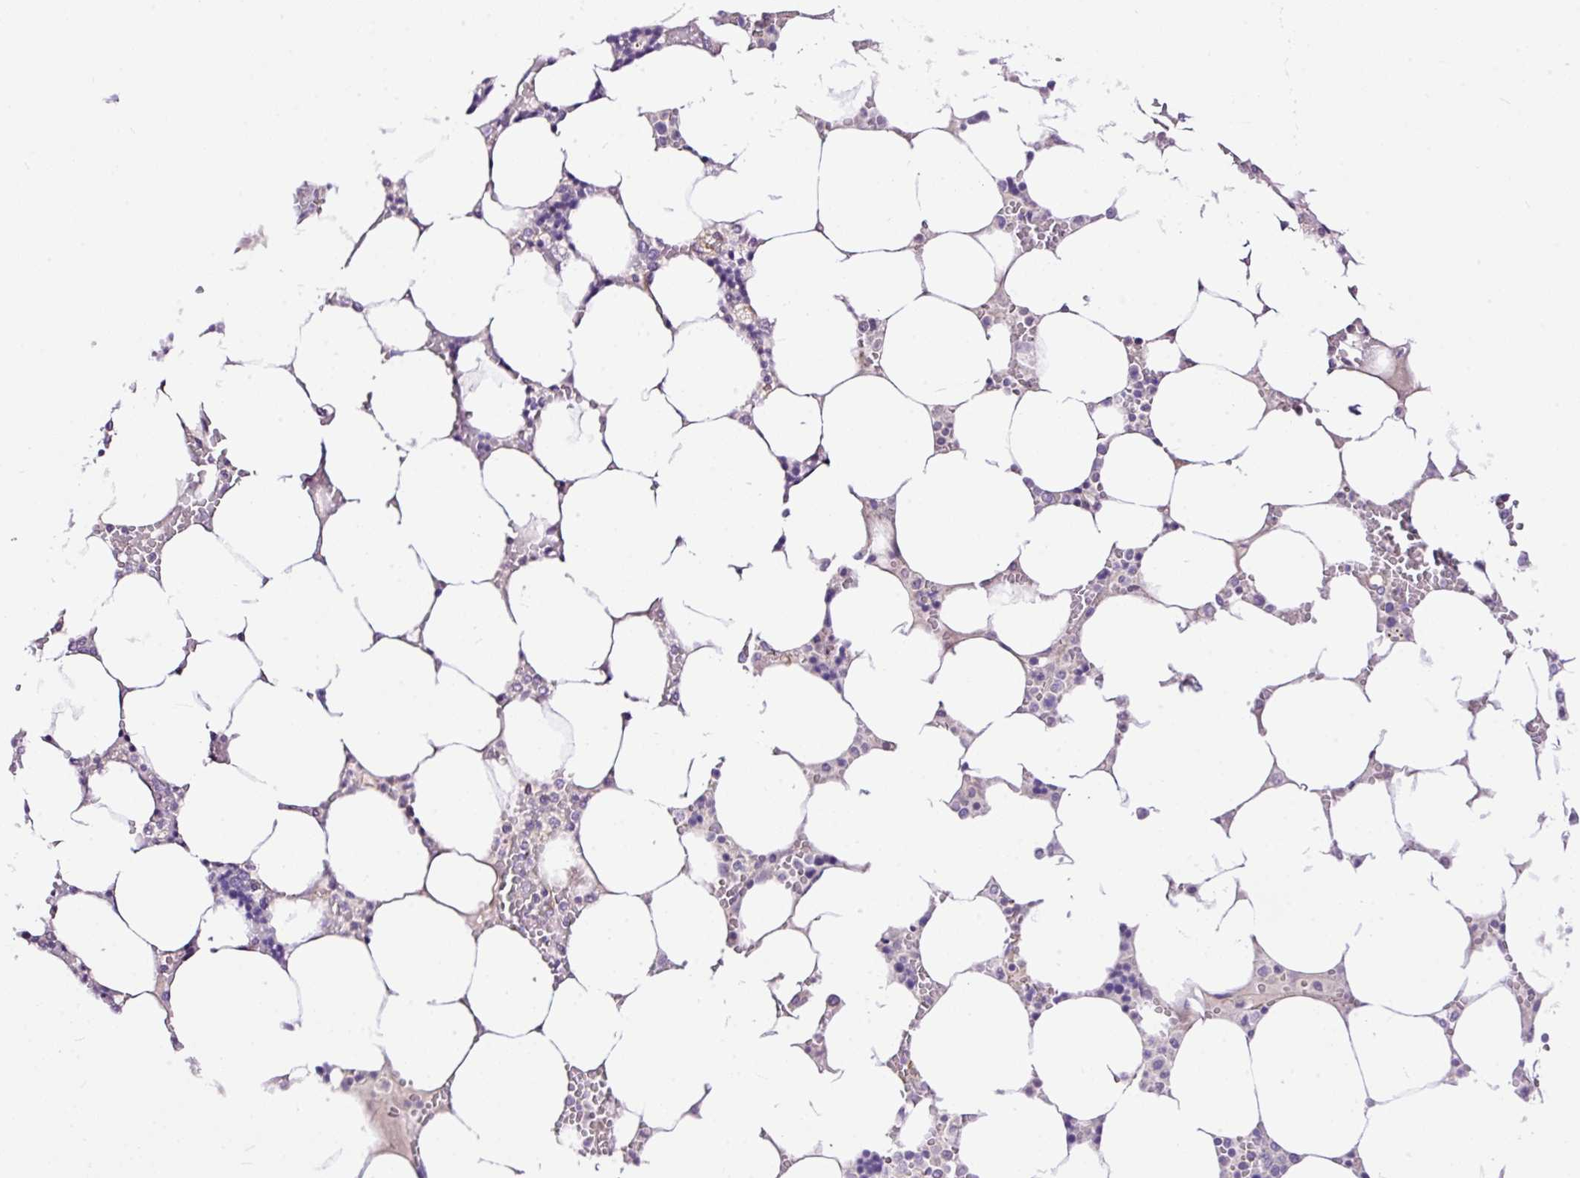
{"staining": {"intensity": "strong", "quantity": "<25%", "location": "cytoplasmic/membranous"}, "tissue": "bone marrow", "cell_type": "Hematopoietic cells", "image_type": "normal", "snomed": [{"axis": "morphology", "description": "Normal tissue, NOS"}, {"axis": "topography", "description": "Bone marrow"}], "caption": "The immunohistochemical stain labels strong cytoplasmic/membranous positivity in hematopoietic cells of normal bone marrow.", "gene": "MAGEB16", "patient": {"sex": "male", "age": 64}}